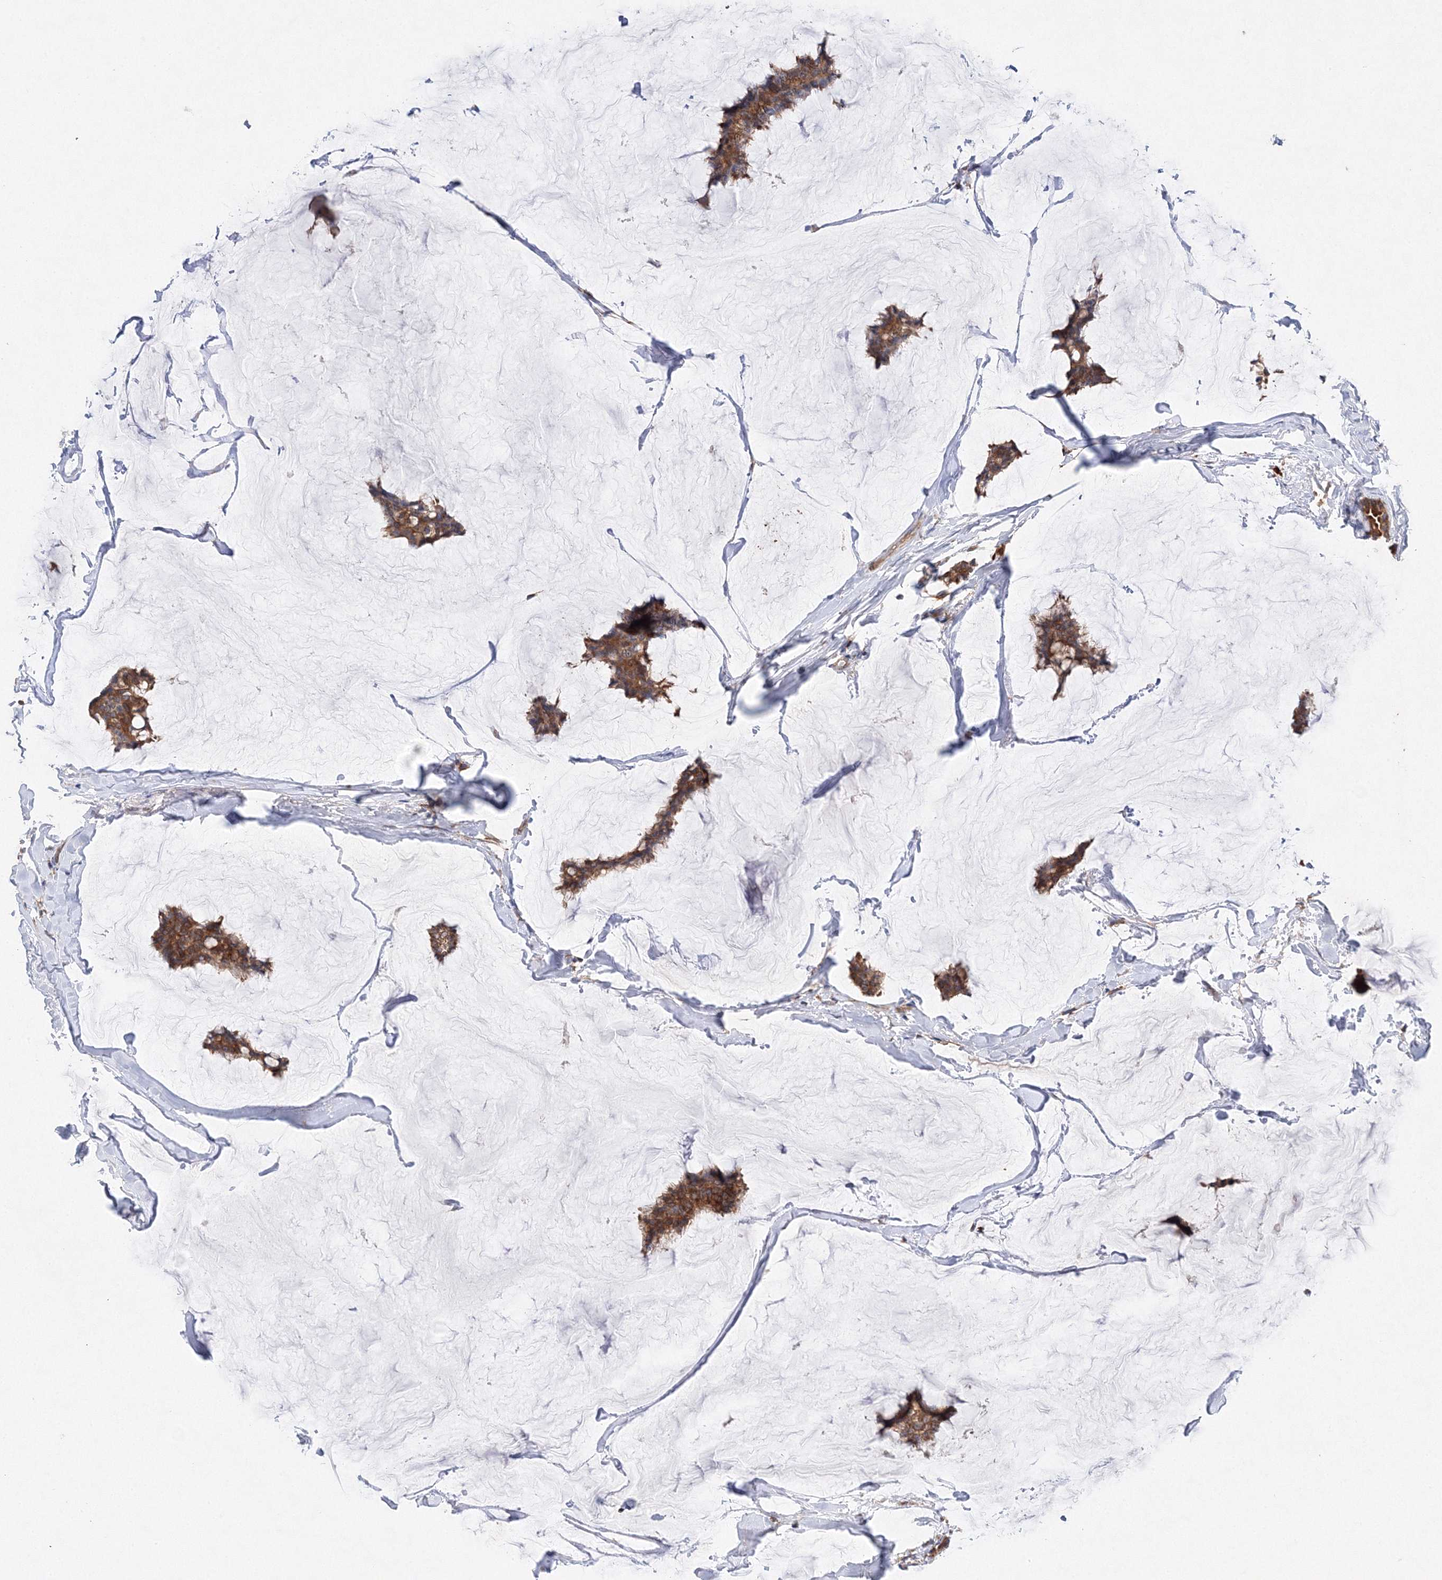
{"staining": {"intensity": "moderate", "quantity": ">75%", "location": "cytoplasmic/membranous"}, "tissue": "breast cancer", "cell_type": "Tumor cells", "image_type": "cancer", "snomed": [{"axis": "morphology", "description": "Duct carcinoma"}, {"axis": "topography", "description": "Breast"}], "caption": "Protein positivity by immunohistochemistry (IHC) displays moderate cytoplasmic/membranous staining in approximately >75% of tumor cells in breast cancer (intraductal carcinoma).", "gene": "SLC36A1", "patient": {"sex": "female", "age": 93}}